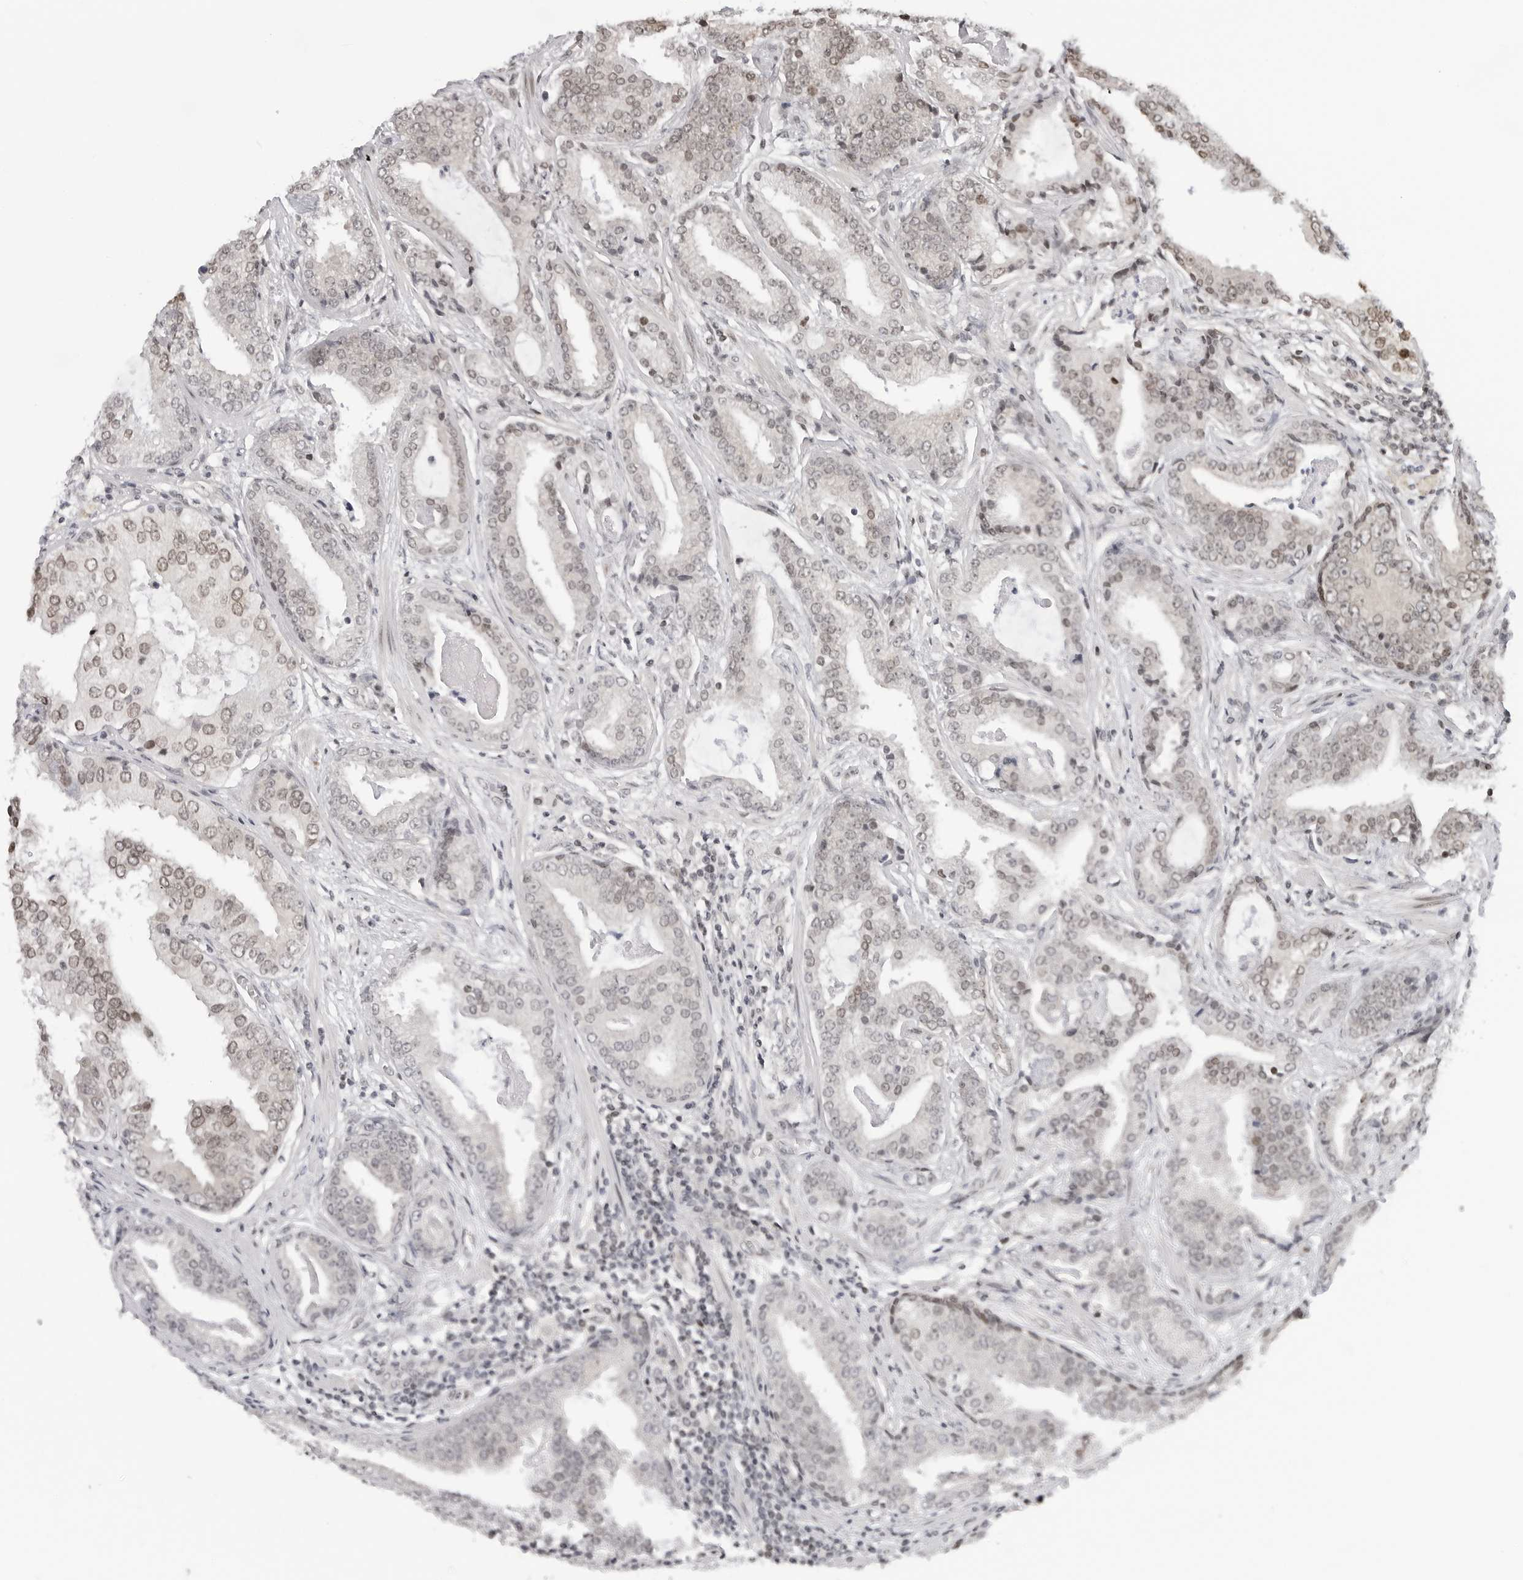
{"staining": {"intensity": "weak", "quantity": "25%-75%", "location": "nuclear"}, "tissue": "prostate cancer", "cell_type": "Tumor cells", "image_type": "cancer", "snomed": [{"axis": "morphology", "description": "Adenocarcinoma, Low grade"}, {"axis": "topography", "description": "Prostate"}], "caption": "Immunohistochemistry (DAB) staining of human low-grade adenocarcinoma (prostate) shows weak nuclear protein positivity in approximately 25%-75% of tumor cells.", "gene": "C8orf33", "patient": {"sex": "male", "age": 67}}